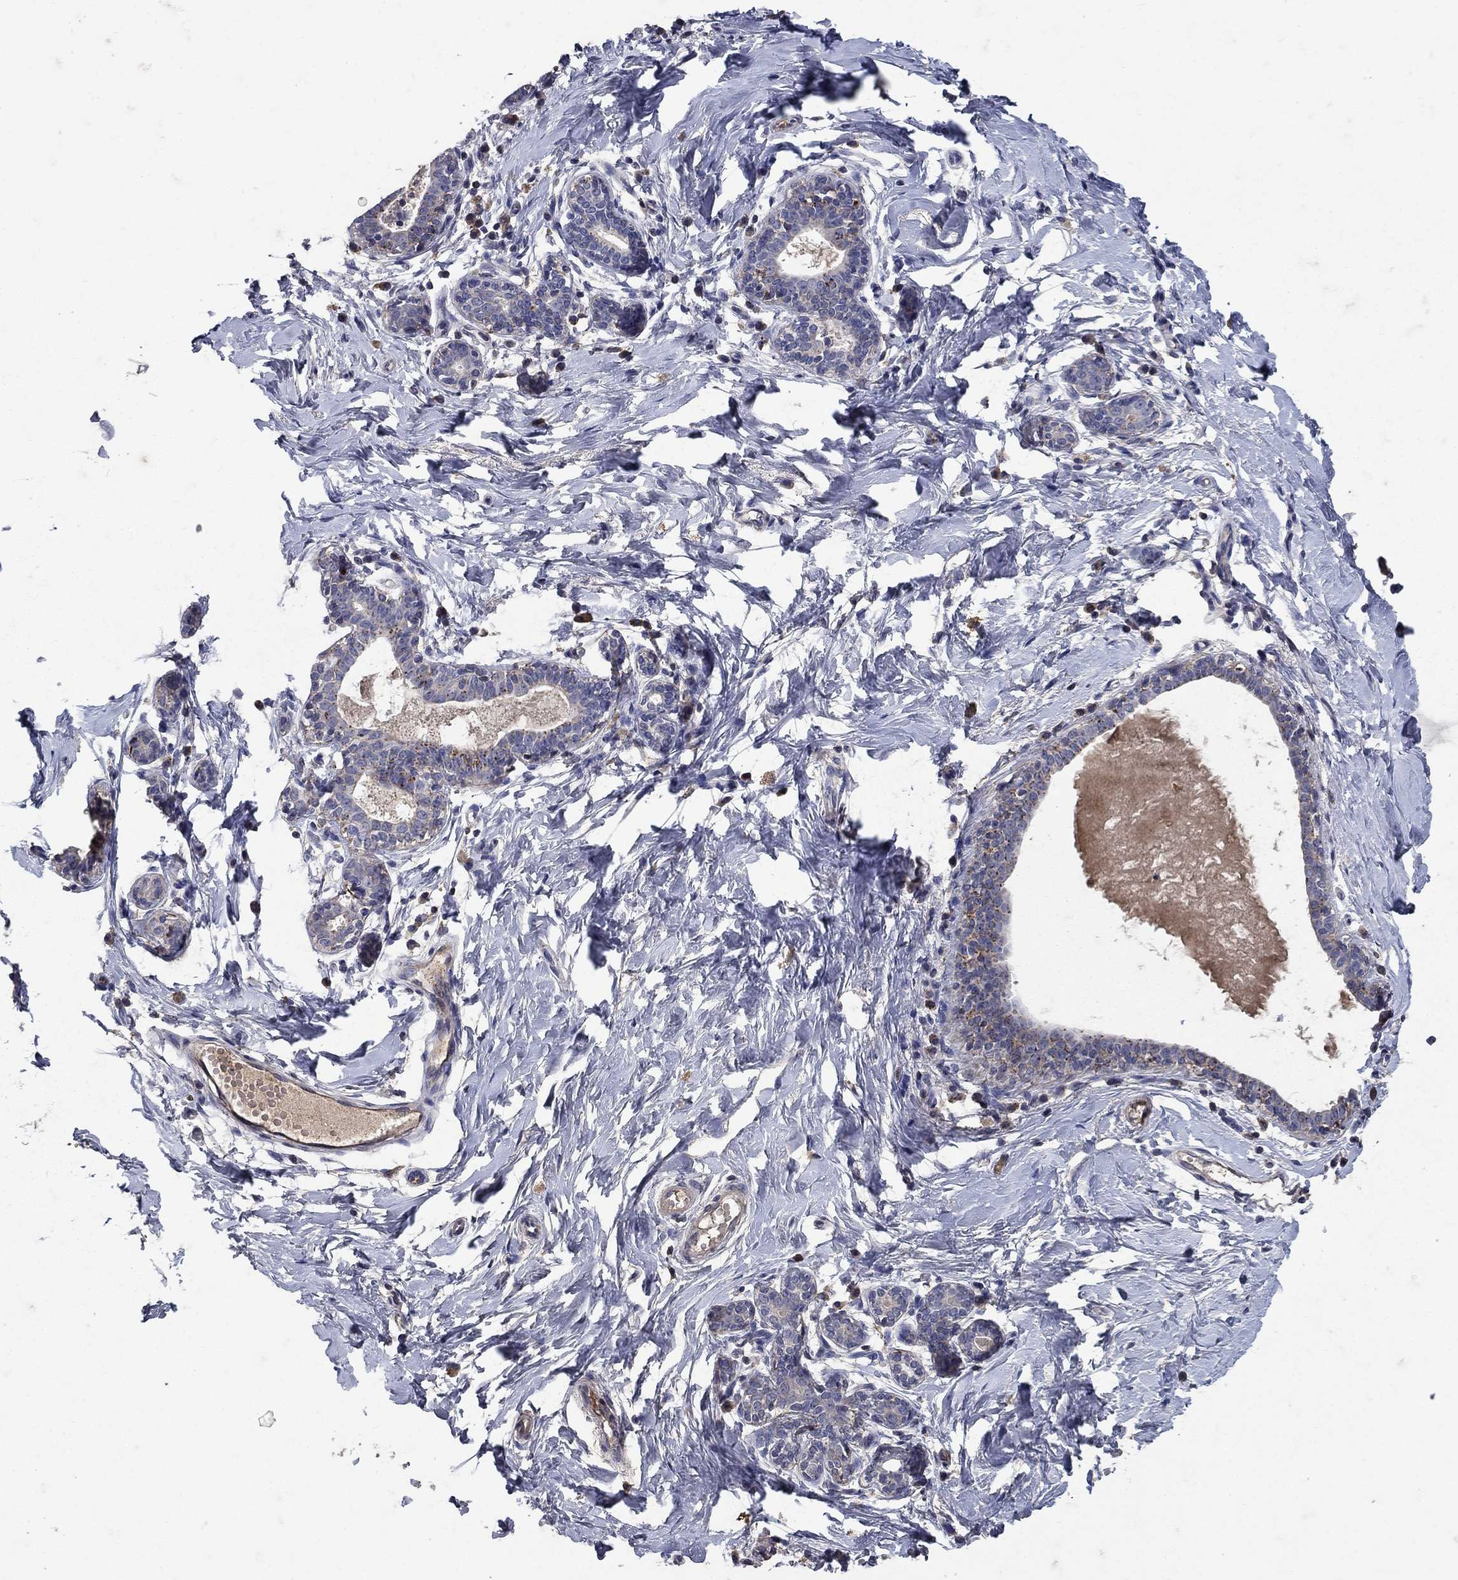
{"staining": {"intensity": "negative", "quantity": "none", "location": "none"}, "tissue": "breast", "cell_type": "Adipocytes", "image_type": "normal", "snomed": [{"axis": "morphology", "description": "Normal tissue, NOS"}, {"axis": "topography", "description": "Breast"}], "caption": "This is an IHC histopathology image of normal human breast. There is no positivity in adipocytes.", "gene": "NPC2", "patient": {"sex": "female", "age": 37}}